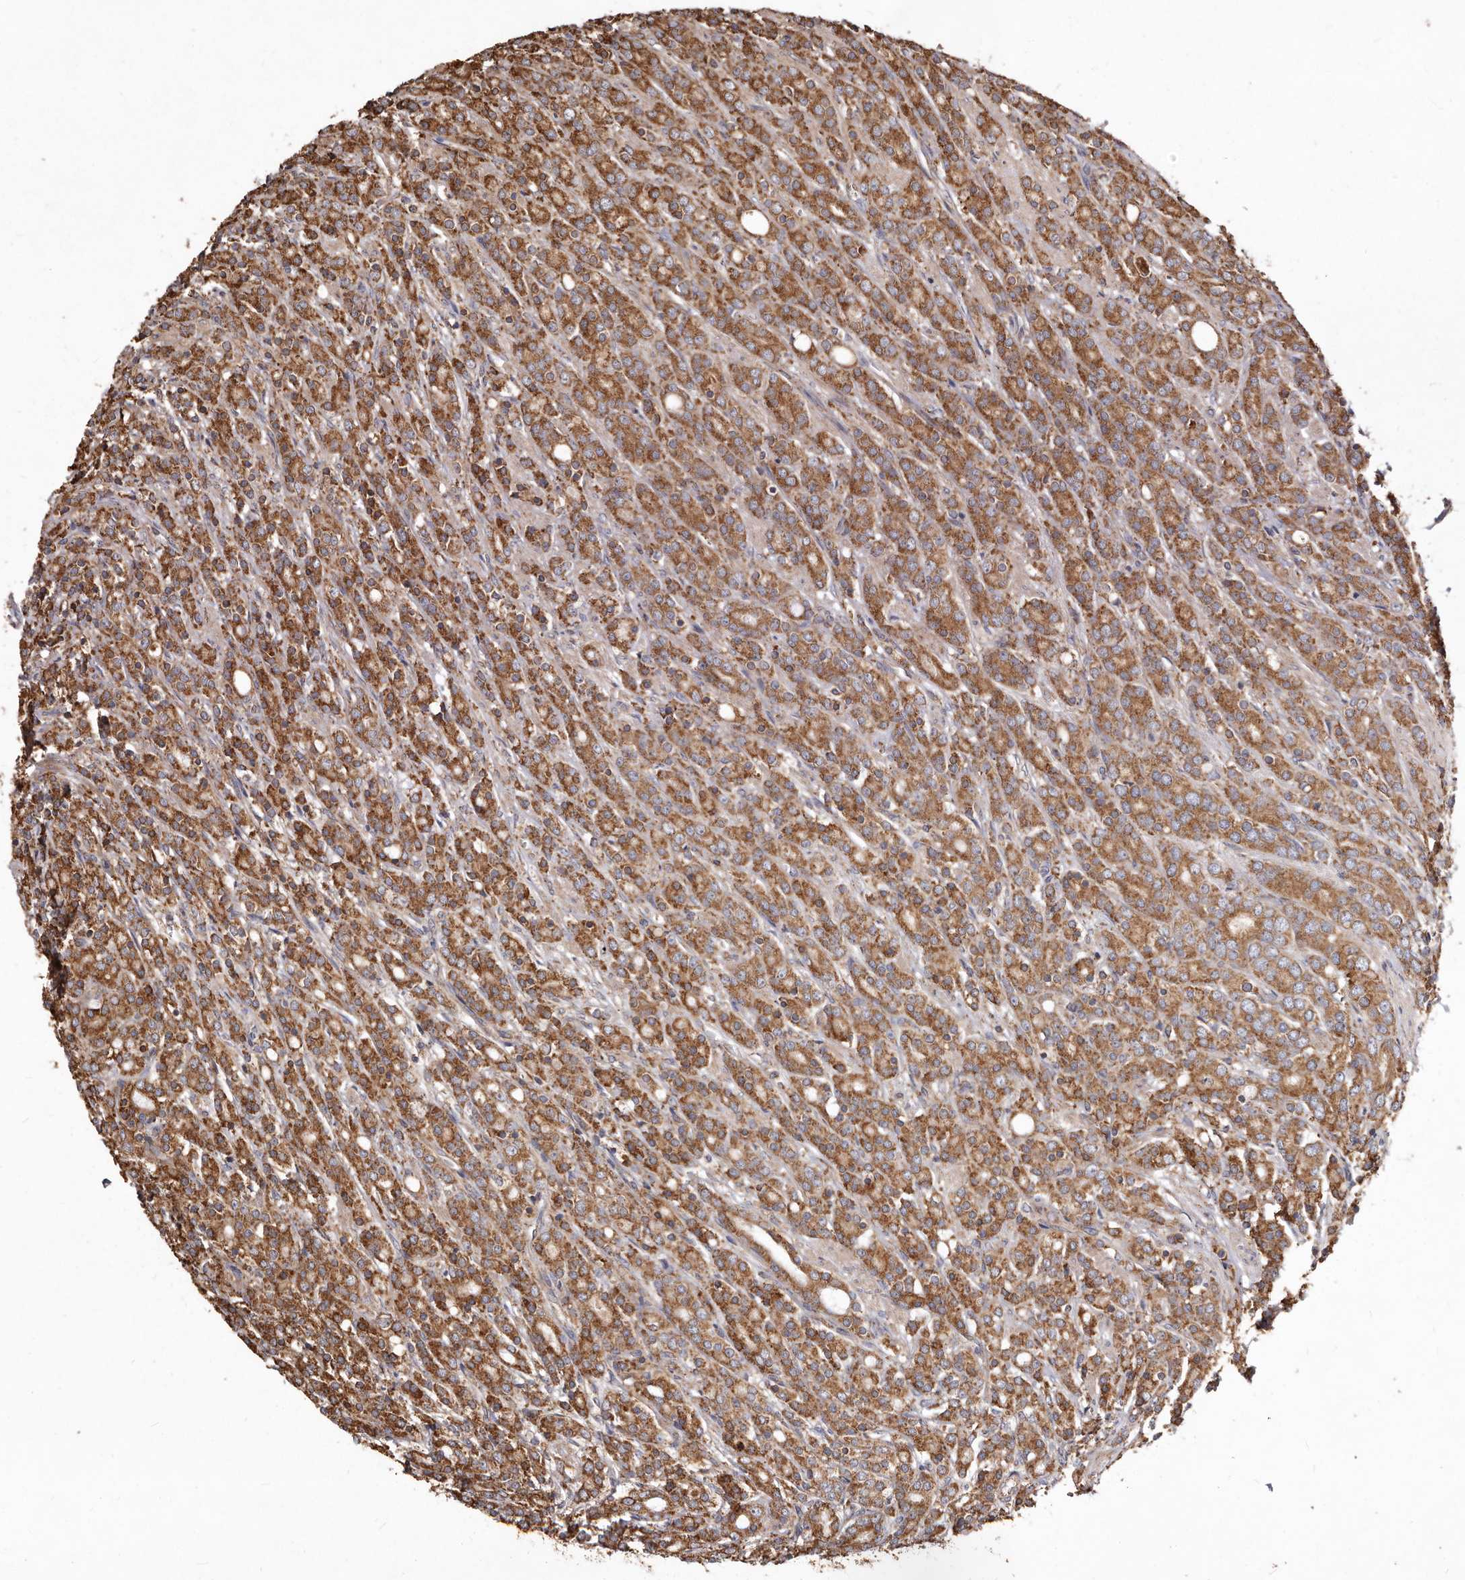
{"staining": {"intensity": "moderate", "quantity": ">75%", "location": "cytoplasmic/membranous"}, "tissue": "prostate cancer", "cell_type": "Tumor cells", "image_type": "cancer", "snomed": [{"axis": "morphology", "description": "Adenocarcinoma, High grade"}, {"axis": "topography", "description": "Prostate"}], "caption": "DAB immunohistochemical staining of prostate cancer demonstrates moderate cytoplasmic/membranous protein staining in approximately >75% of tumor cells.", "gene": "STEAP2", "patient": {"sex": "male", "age": 62}}